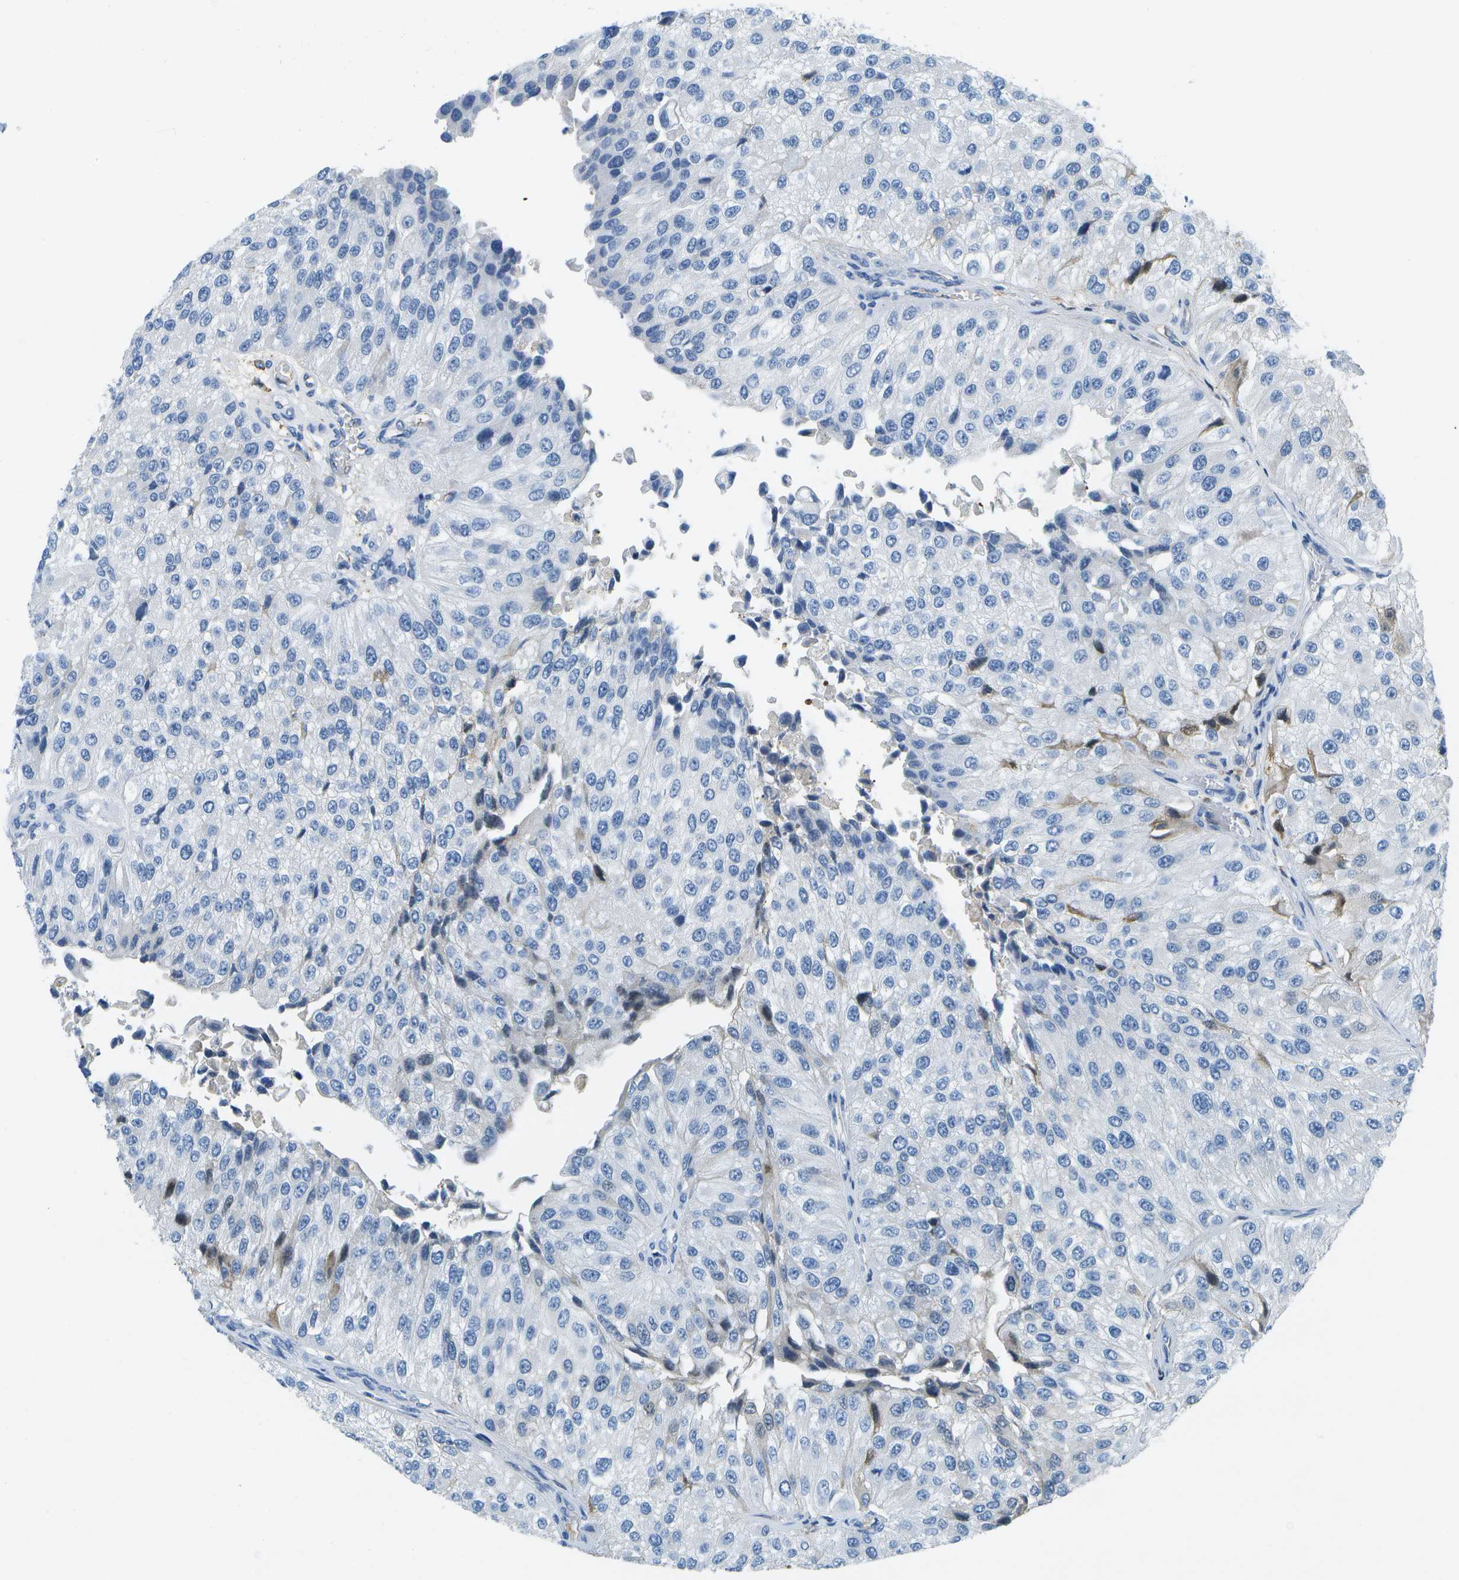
{"staining": {"intensity": "moderate", "quantity": "<25%", "location": "cytoplasmic/membranous,nuclear"}, "tissue": "urothelial cancer", "cell_type": "Tumor cells", "image_type": "cancer", "snomed": [{"axis": "morphology", "description": "Urothelial carcinoma, High grade"}, {"axis": "topography", "description": "Kidney"}, {"axis": "topography", "description": "Urinary bladder"}], "caption": "DAB (3,3'-diaminobenzidine) immunohistochemical staining of human urothelial cancer displays moderate cytoplasmic/membranous and nuclear protein staining in about <25% of tumor cells. (Brightfield microscopy of DAB IHC at high magnification).", "gene": "SERPINA1", "patient": {"sex": "male", "age": 77}}